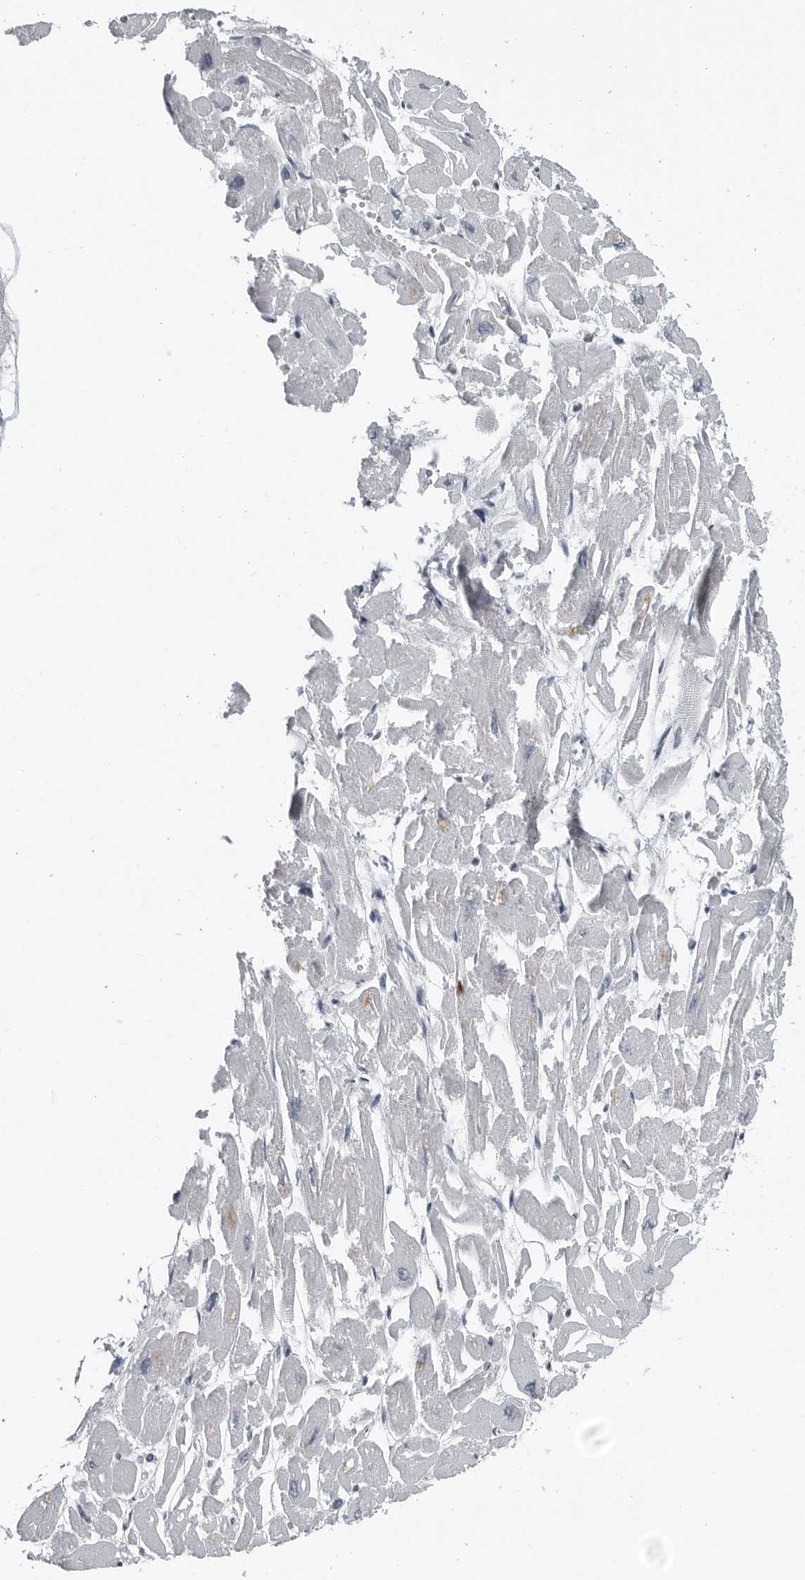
{"staining": {"intensity": "negative", "quantity": "none", "location": "none"}, "tissue": "heart muscle", "cell_type": "Cardiomyocytes", "image_type": "normal", "snomed": [{"axis": "morphology", "description": "Normal tissue, NOS"}, {"axis": "topography", "description": "Heart"}], "caption": "Immunohistochemical staining of normal human heart muscle reveals no significant staining in cardiomyocytes.", "gene": "SPINK1", "patient": {"sex": "male", "age": 54}}